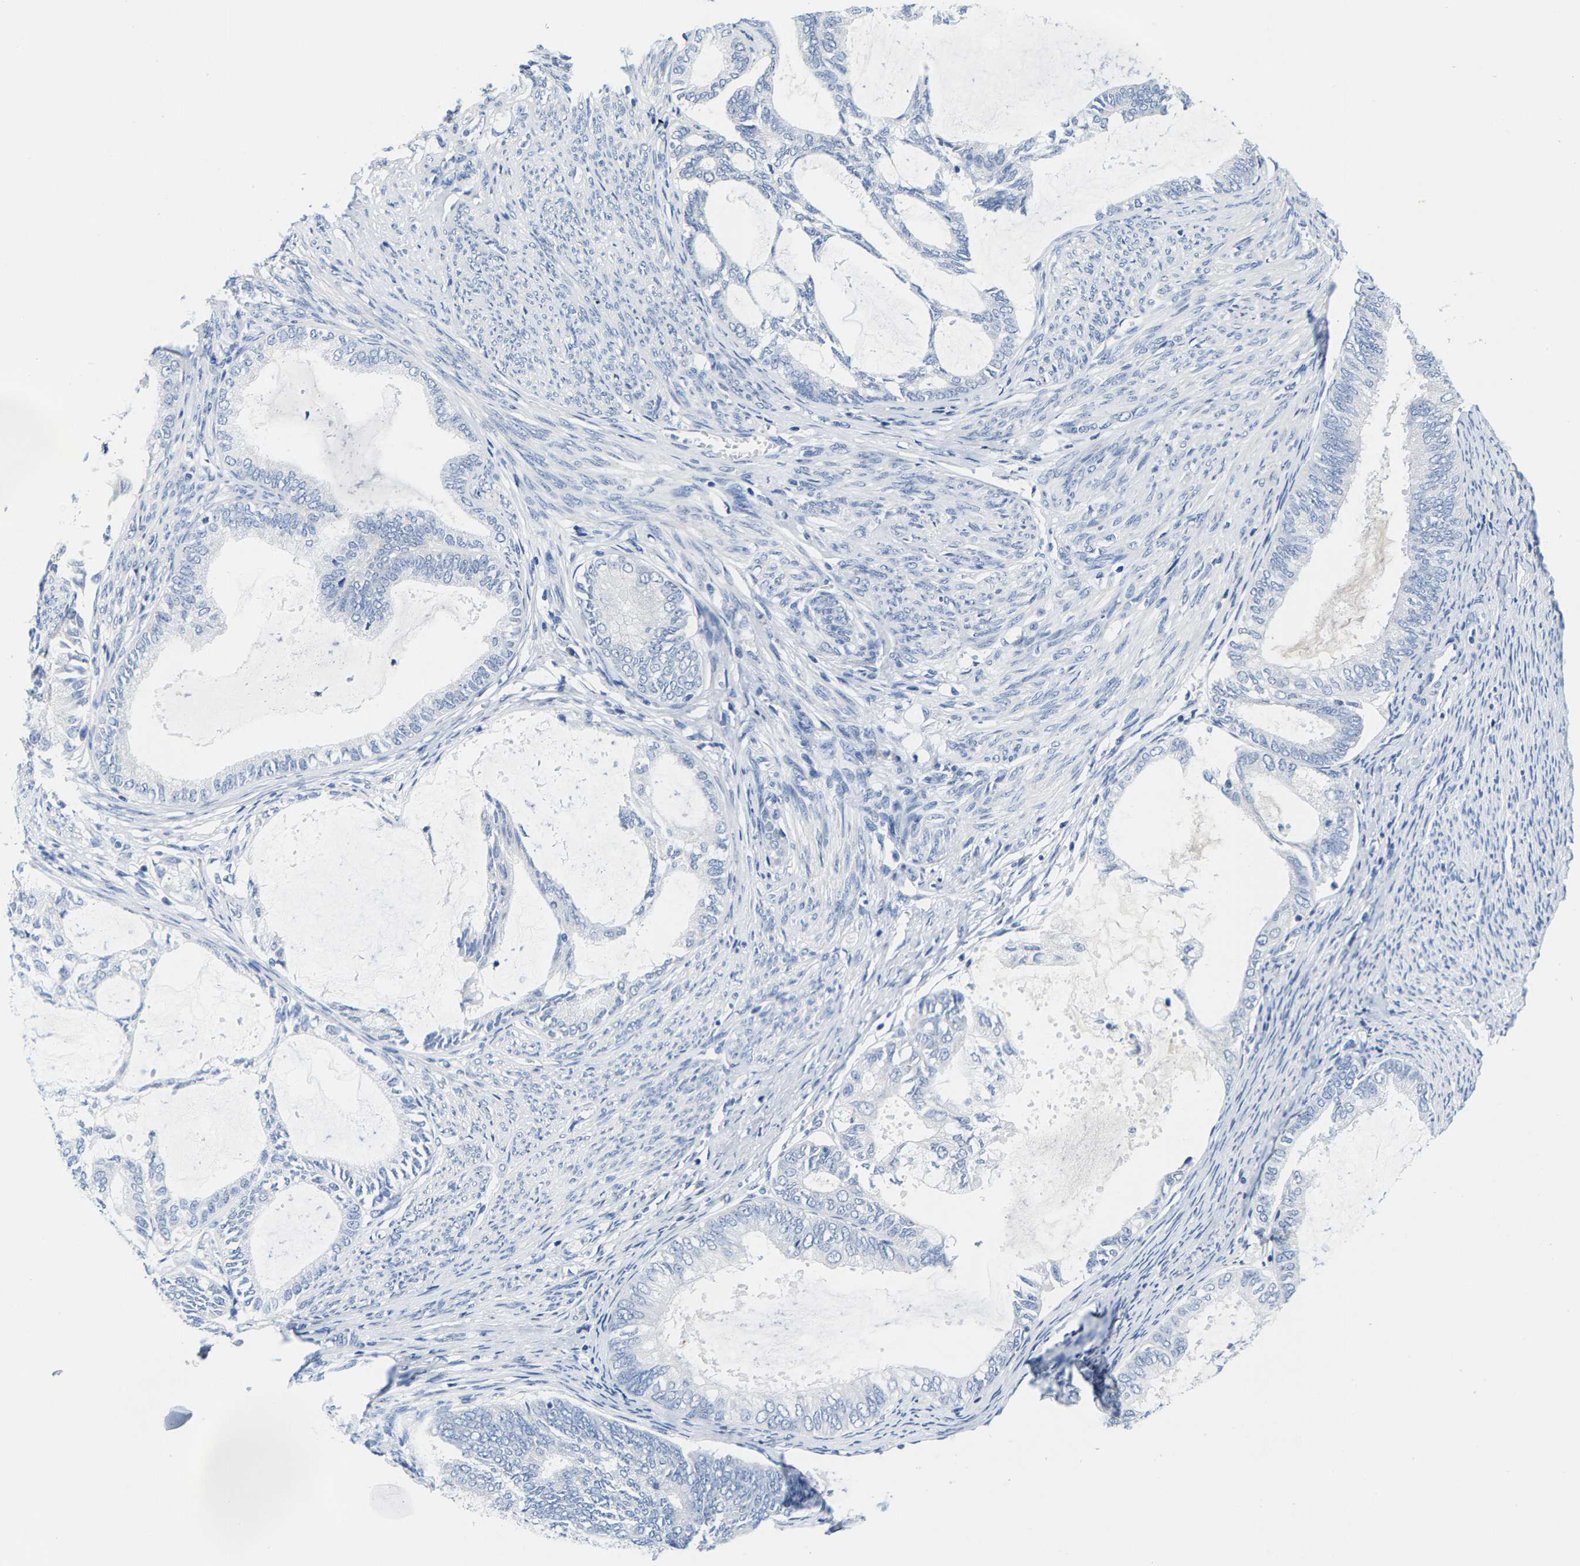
{"staining": {"intensity": "negative", "quantity": "none", "location": "none"}, "tissue": "endometrial cancer", "cell_type": "Tumor cells", "image_type": "cancer", "snomed": [{"axis": "morphology", "description": "Adenocarcinoma, NOS"}, {"axis": "topography", "description": "Endometrium"}], "caption": "Immunohistochemistry photomicrograph of neoplastic tissue: endometrial cancer (adenocarcinoma) stained with DAB (3,3'-diaminobenzidine) reveals no significant protein staining in tumor cells.", "gene": "KLHL1", "patient": {"sex": "female", "age": 86}}